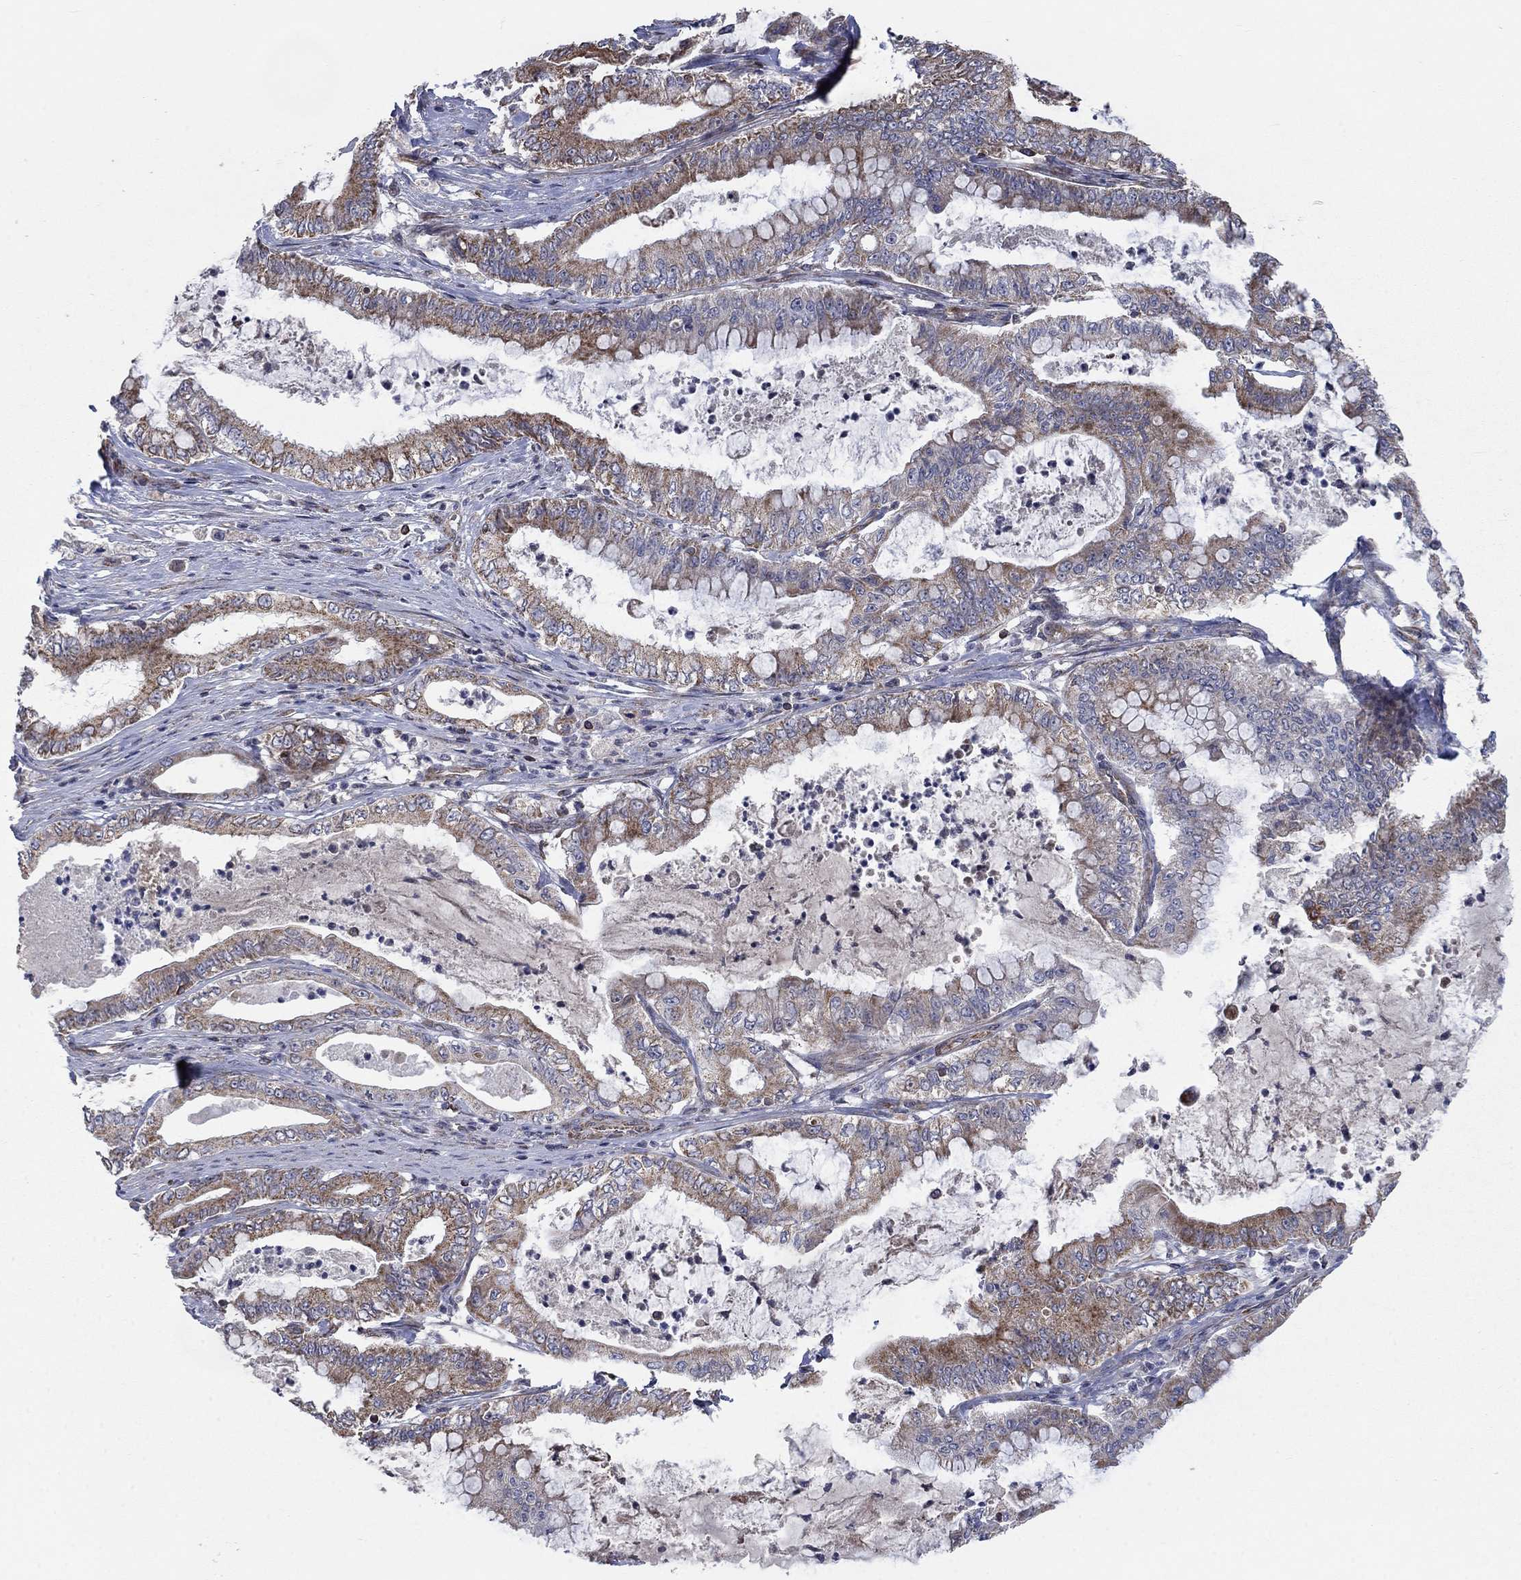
{"staining": {"intensity": "moderate", "quantity": "25%-75%", "location": "cytoplasmic/membranous"}, "tissue": "pancreatic cancer", "cell_type": "Tumor cells", "image_type": "cancer", "snomed": [{"axis": "morphology", "description": "Adenocarcinoma, NOS"}, {"axis": "topography", "description": "Pancreas"}], "caption": "An image of pancreatic adenocarcinoma stained for a protein displays moderate cytoplasmic/membranous brown staining in tumor cells. (Stains: DAB (3,3'-diaminobenzidine) in brown, nuclei in blue, Microscopy: brightfield microscopy at high magnification).", "gene": "NDUFC1", "patient": {"sex": "male", "age": 71}}